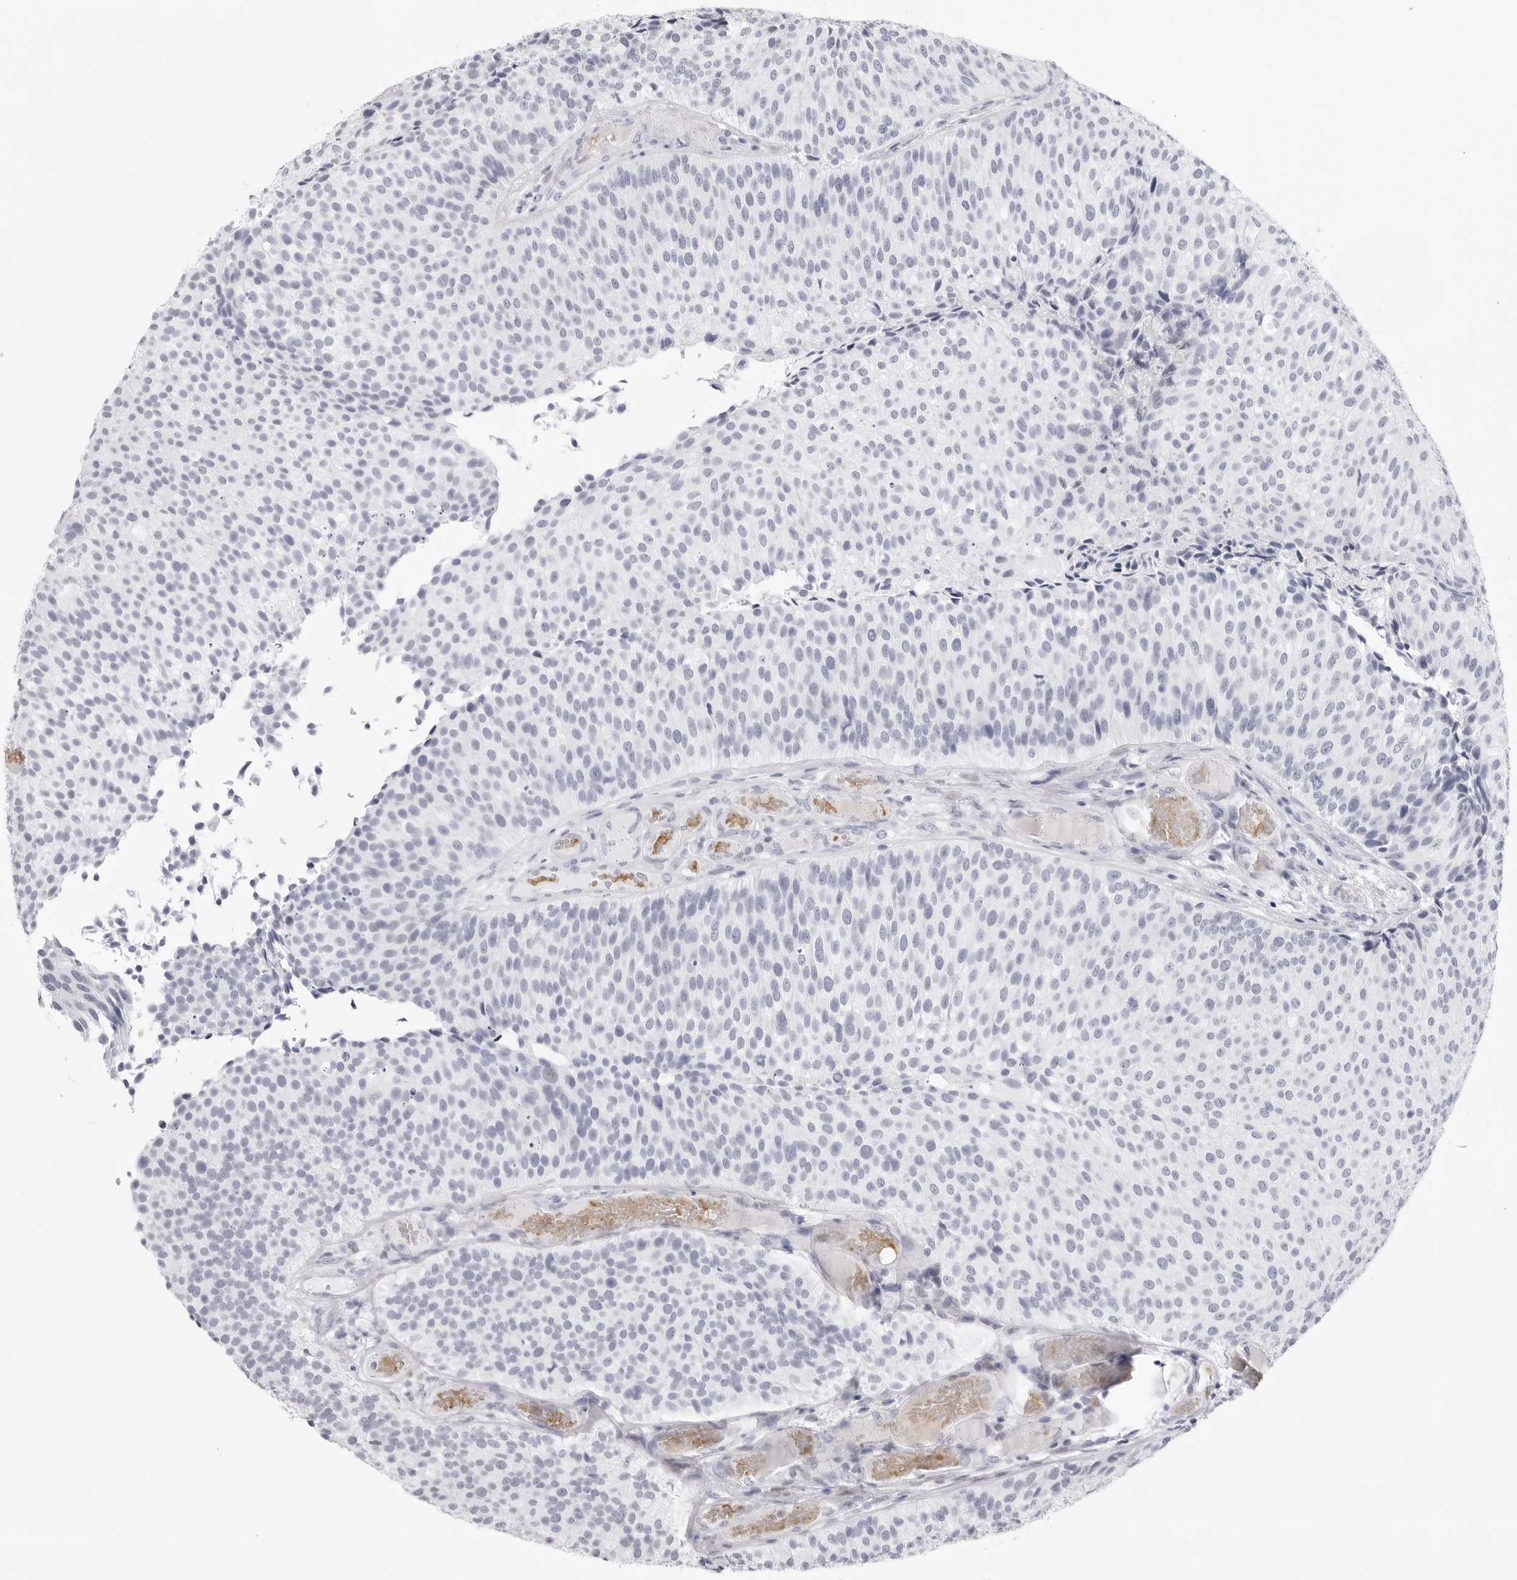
{"staining": {"intensity": "negative", "quantity": "none", "location": "none"}, "tissue": "urothelial cancer", "cell_type": "Tumor cells", "image_type": "cancer", "snomed": [{"axis": "morphology", "description": "Urothelial carcinoma, Low grade"}, {"axis": "topography", "description": "Urinary bladder"}], "caption": "DAB (3,3'-diaminobenzidine) immunohistochemical staining of urothelial carcinoma (low-grade) exhibits no significant expression in tumor cells.", "gene": "TSSK1B", "patient": {"sex": "male", "age": 86}}